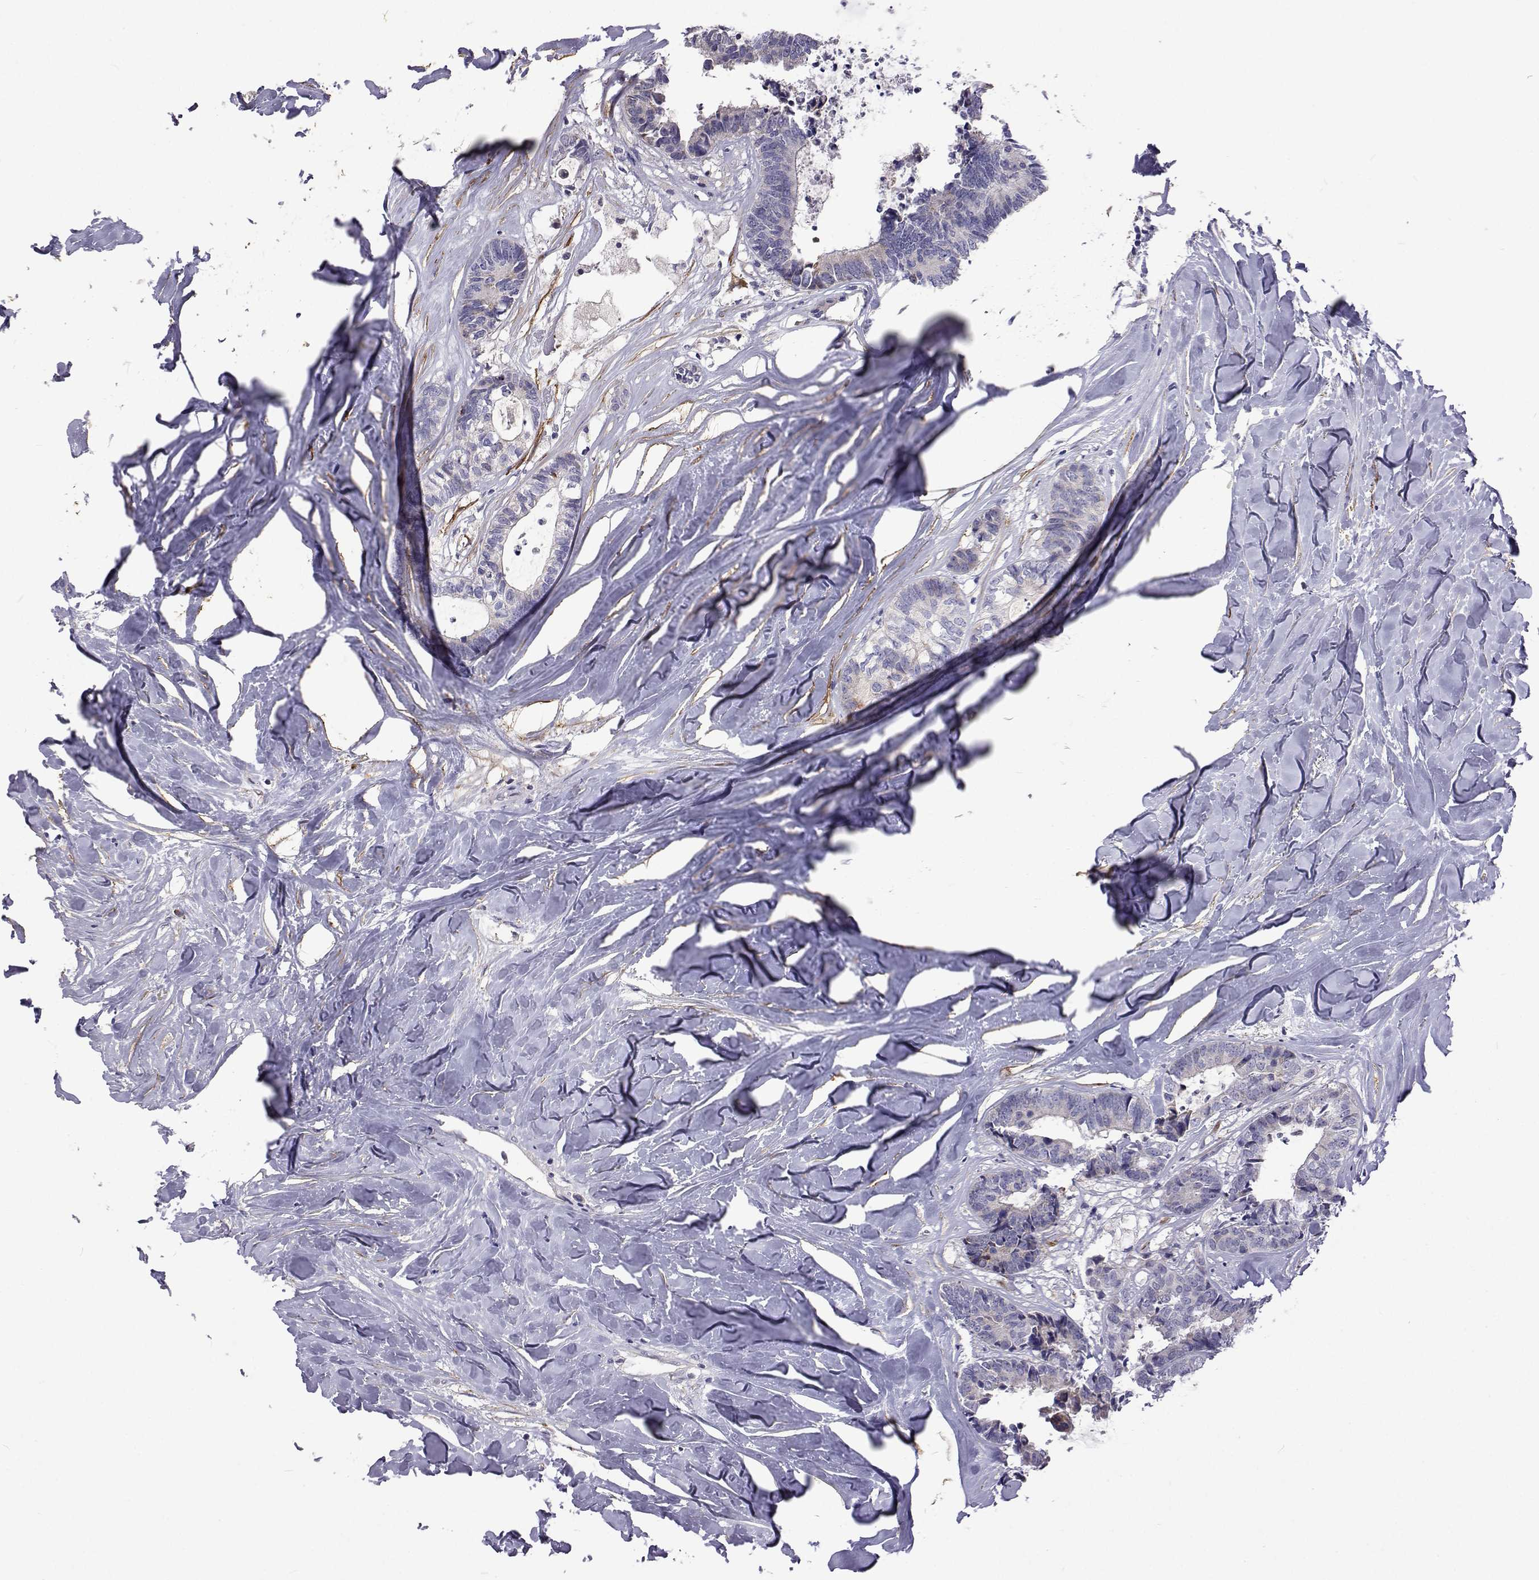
{"staining": {"intensity": "negative", "quantity": "none", "location": "none"}, "tissue": "colorectal cancer", "cell_type": "Tumor cells", "image_type": "cancer", "snomed": [{"axis": "morphology", "description": "Adenocarcinoma, NOS"}, {"axis": "topography", "description": "Colon"}, {"axis": "topography", "description": "Rectum"}], "caption": "A high-resolution histopathology image shows immunohistochemistry (IHC) staining of colorectal cancer, which reveals no significant expression in tumor cells.", "gene": "NPR3", "patient": {"sex": "male", "age": 57}}